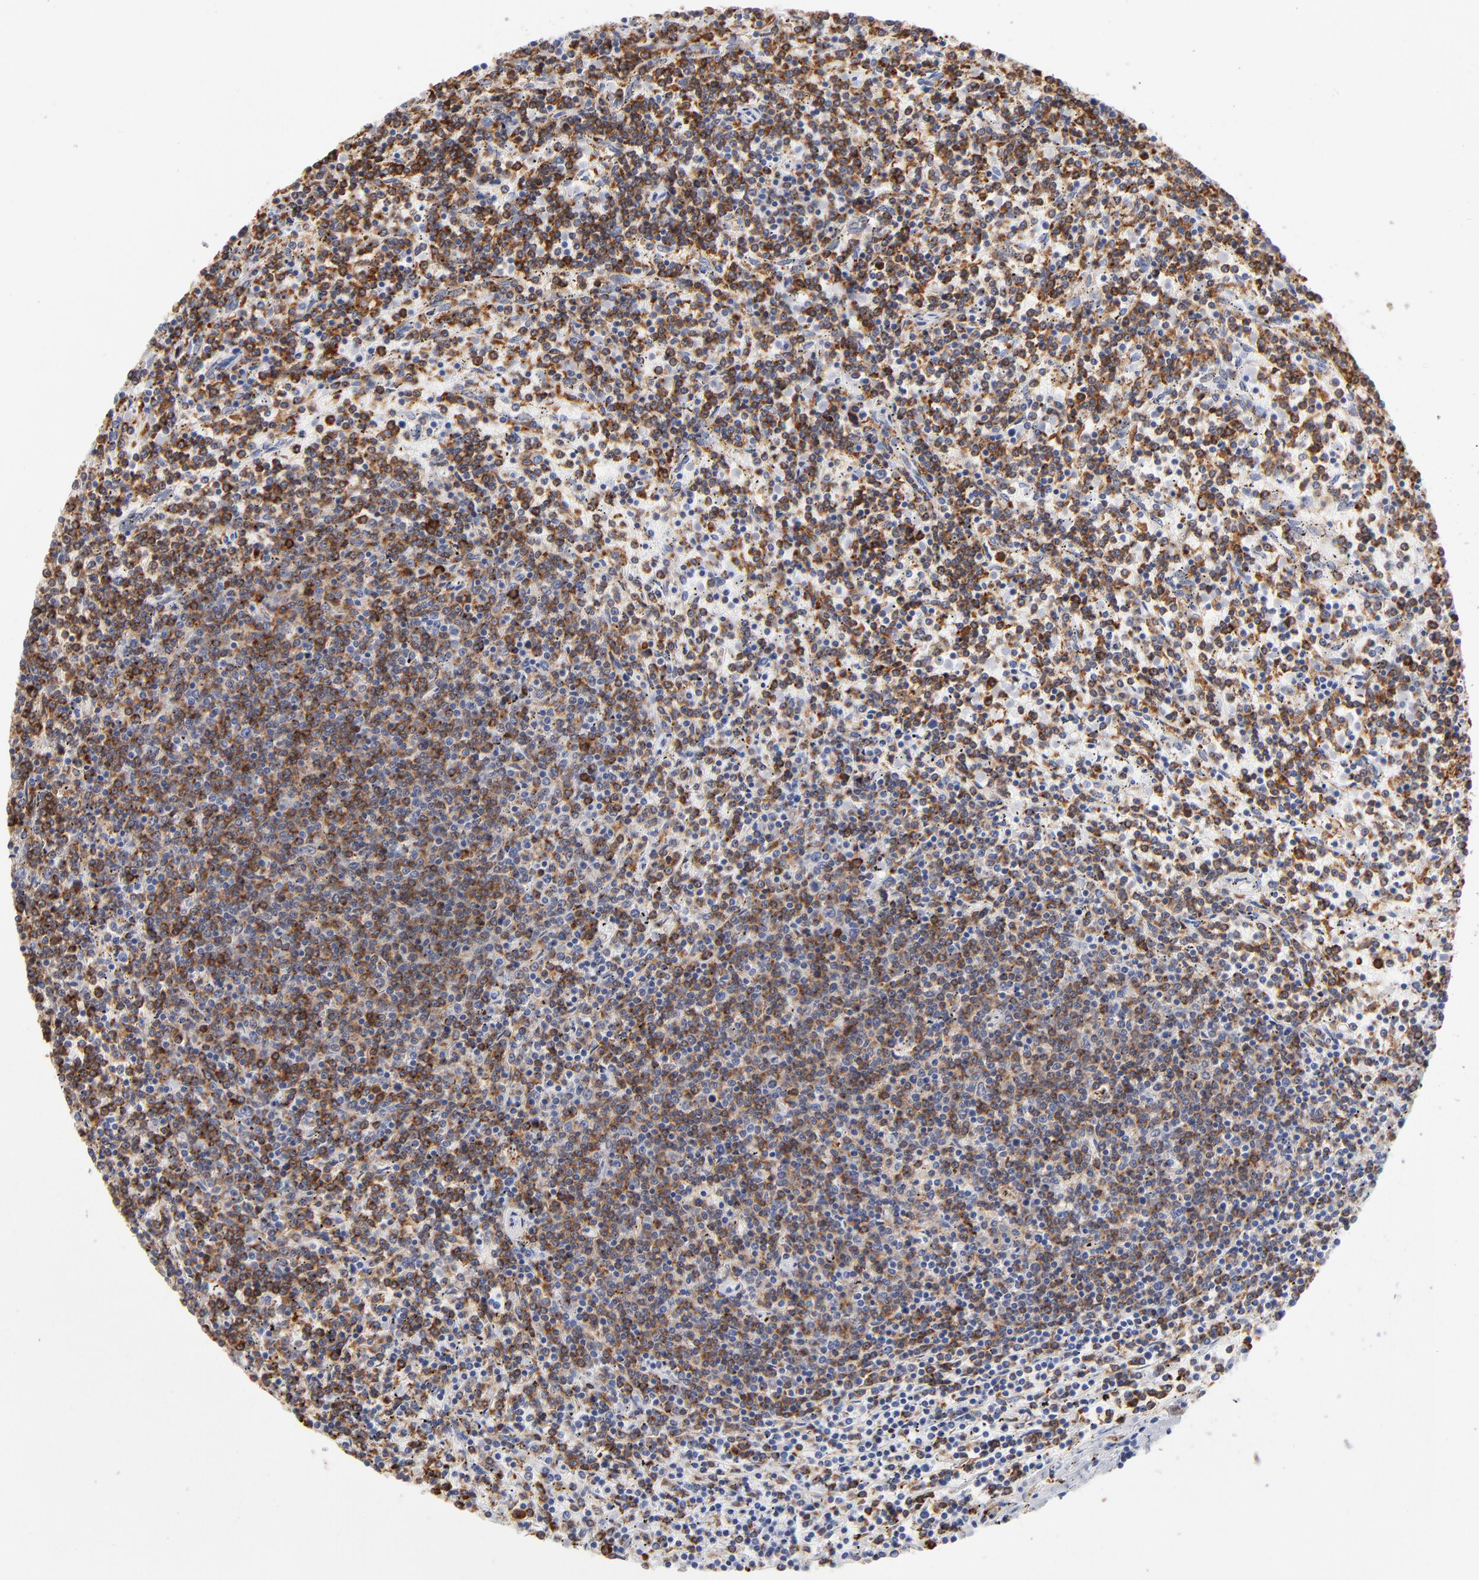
{"staining": {"intensity": "strong", "quantity": ">75%", "location": "cytoplasmic/membranous"}, "tissue": "lymphoma", "cell_type": "Tumor cells", "image_type": "cancer", "snomed": [{"axis": "morphology", "description": "Malignant lymphoma, non-Hodgkin's type, Low grade"}, {"axis": "topography", "description": "Spleen"}], "caption": "Lymphoma tissue shows strong cytoplasmic/membranous expression in about >75% of tumor cells, visualized by immunohistochemistry.", "gene": "CD180", "patient": {"sex": "female", "age": 50}}